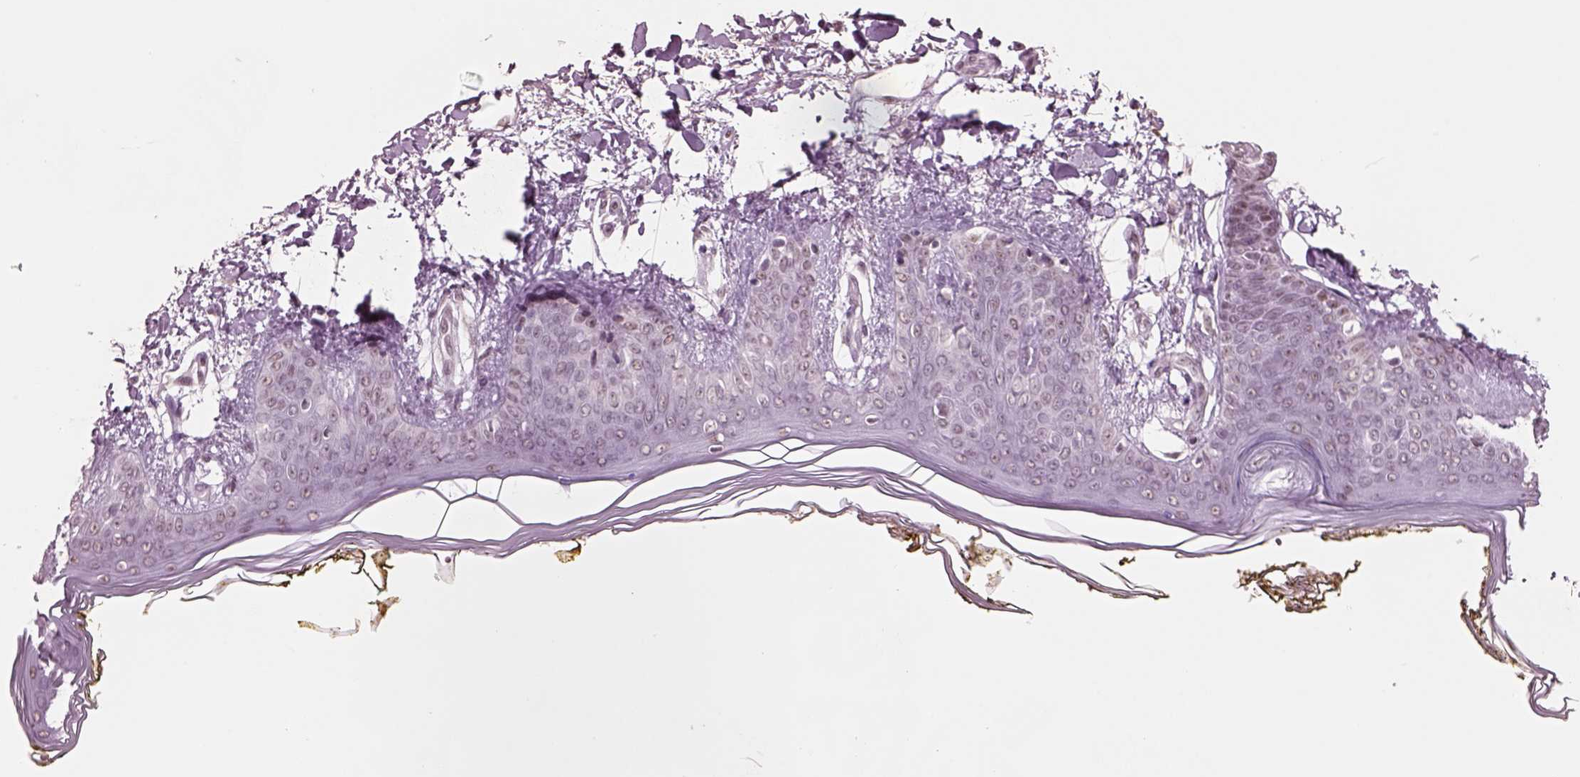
{"staining": {"intensity": "moderate", "quantity": ">75%", "location": "nuclear"}, "tissue": "skin", "cell_type": "Fibroblasts", "image_type": "normal", "snomed": [{"axis": "morphology", "description": "Normal tissue, NOS"}, {"axis": "topography", "description": "Skin"}], "caption": "This is an image of immunohistochemistry (IHC) staining of benign skin, which shows moderate expression in the nuclear of fibroblasts.", "gene": "SEPHS1", "patient": {"sex": "female", "age": 34}}